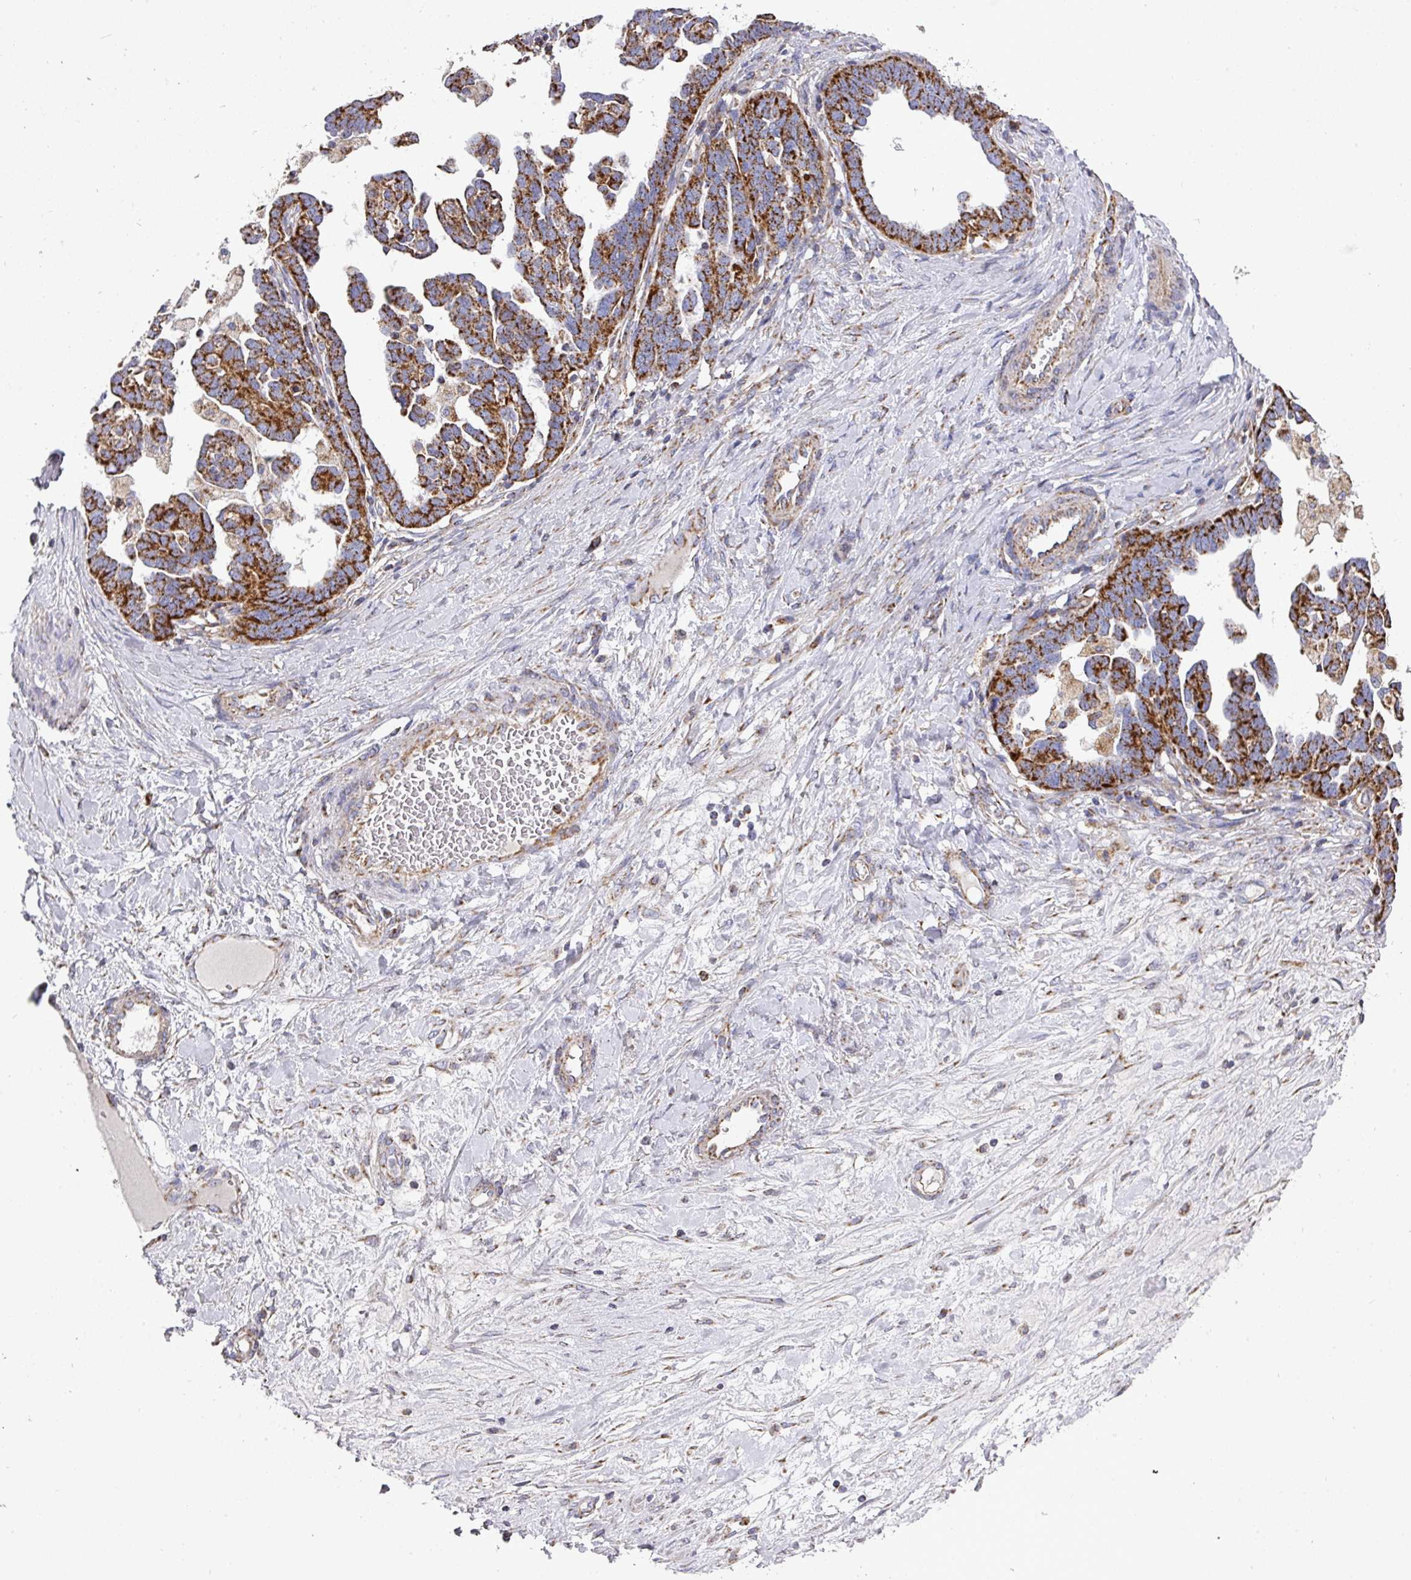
{"staining": {"intensity": "strong", "quantity": ">75%", "location": "cytoplasmic/membranous"}, "tissue": "ovarian cancer", "cell_type": "Tumor cells", "image_type": "cancer", "snomed": [{"axis": "morphology", "description": "Cystadenocarcinoma, serous, NOS"}, {"axis": "topography", "description": "Ovary"}], "caption": "Immunohistochemistry histopathology image of human ovarian serous cystadenocarcinoma stained for a protein (brown), which displays high levels of strong cytoplasmic/membranous staining in approximately >75% of tumor cells.", "gene": "UQCRFS1", "patient": {"sex": "female", "age": 54}}